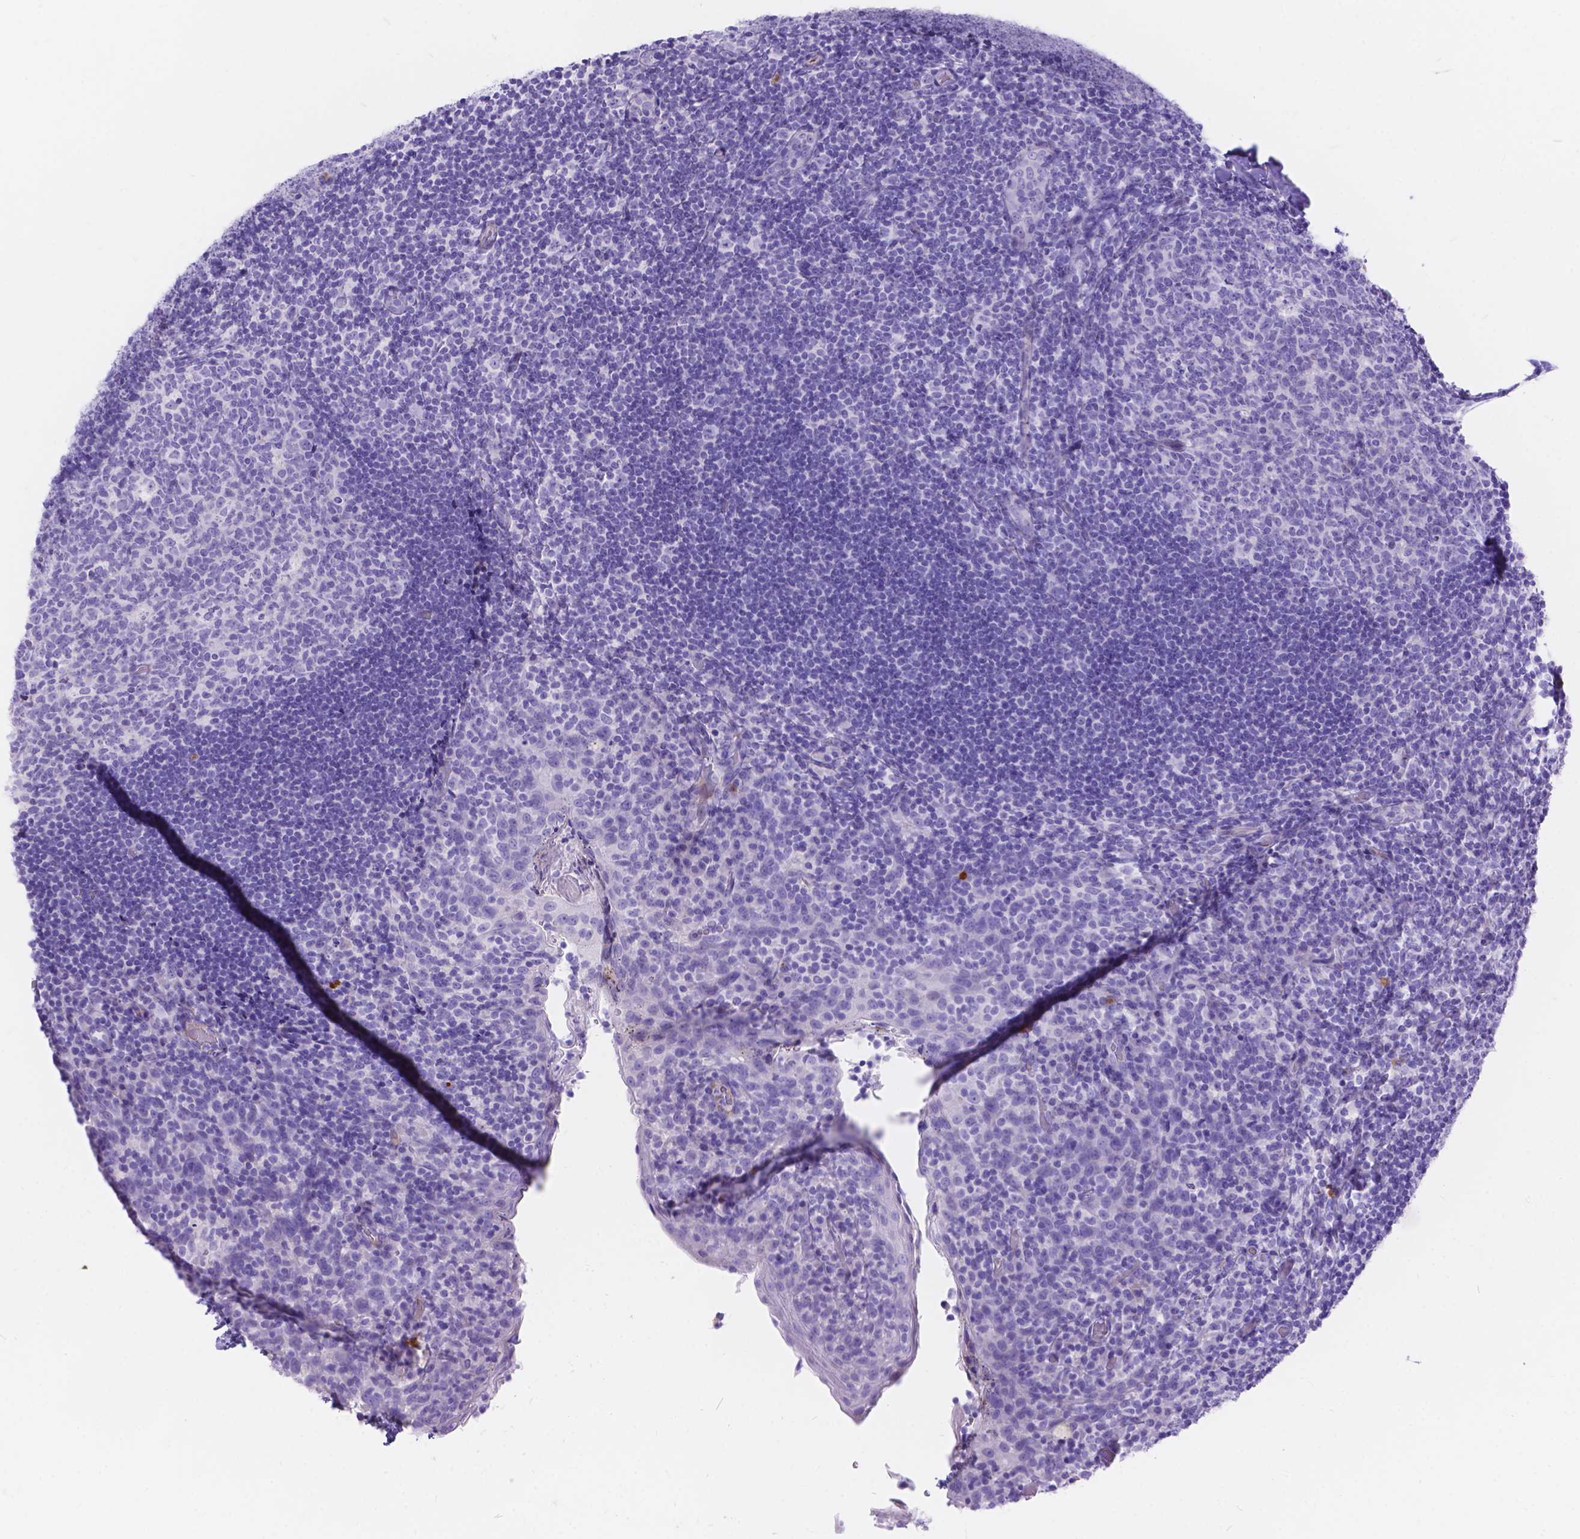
{"staining": {"intensity": "negative", "quantity": "none", "location": "none"}, "tissue": "tonsil", "cell_type": "Germinal center cells", "image_type": "normal", "snomed": [{"axis": "morphology", "description": "Normal tissue, NOS"}, {"axis": "topography", "description": "Tonsil"}], "caption": "High magnification brightfield microscopy of normal tonsil stained with DAB (brown) and counterstained with hematoxylin (blue): germinal center cells show no significant expression. (DAB (3,3'-diaminobenzidine) IHC visualized using brightfield microscopy, high magnification).", "gene": "KLHL10", "patient": {"sex": "male", "age": 17}}